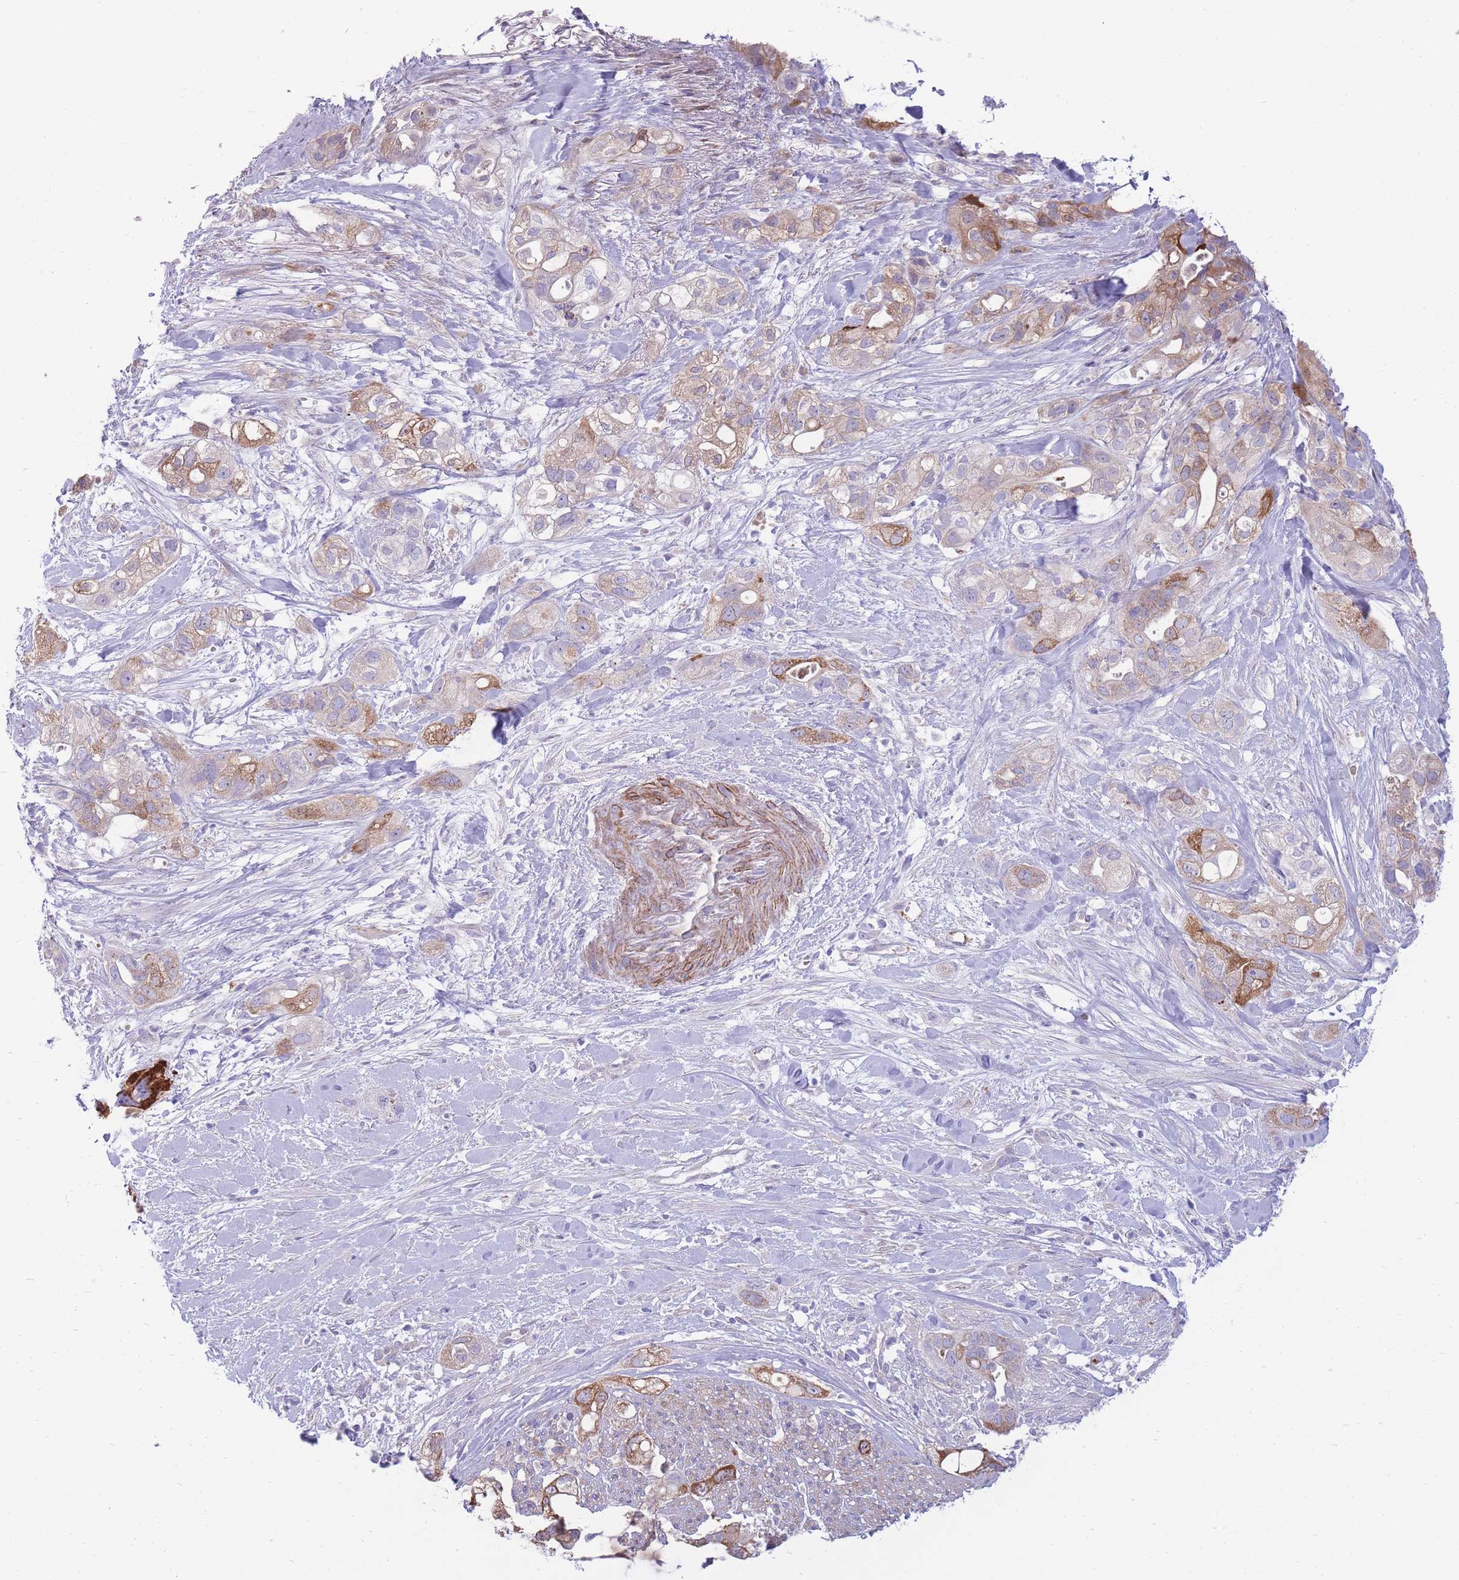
{"staining": {"intensity": "strong", "quantity": "<25%", "location": "cytoplasmic/membranous"}, "tissue": "pancreatic cancer", "cell_type": "Tumor cells", "image_type": "cancer", "snomed": [{"axis": "morphology", "description": "Adenocarcinoma, NOS"}, {"axis": "topography", "description": "Pancreas"}], "caption": "Tumor cells demonstrate strong cytoplasmic/membranous staining in approximately <25% of cells in pancreatic adenocarcinoma.", "gene": "RGS11", "patient": {"sex": "male", "age": 44}}